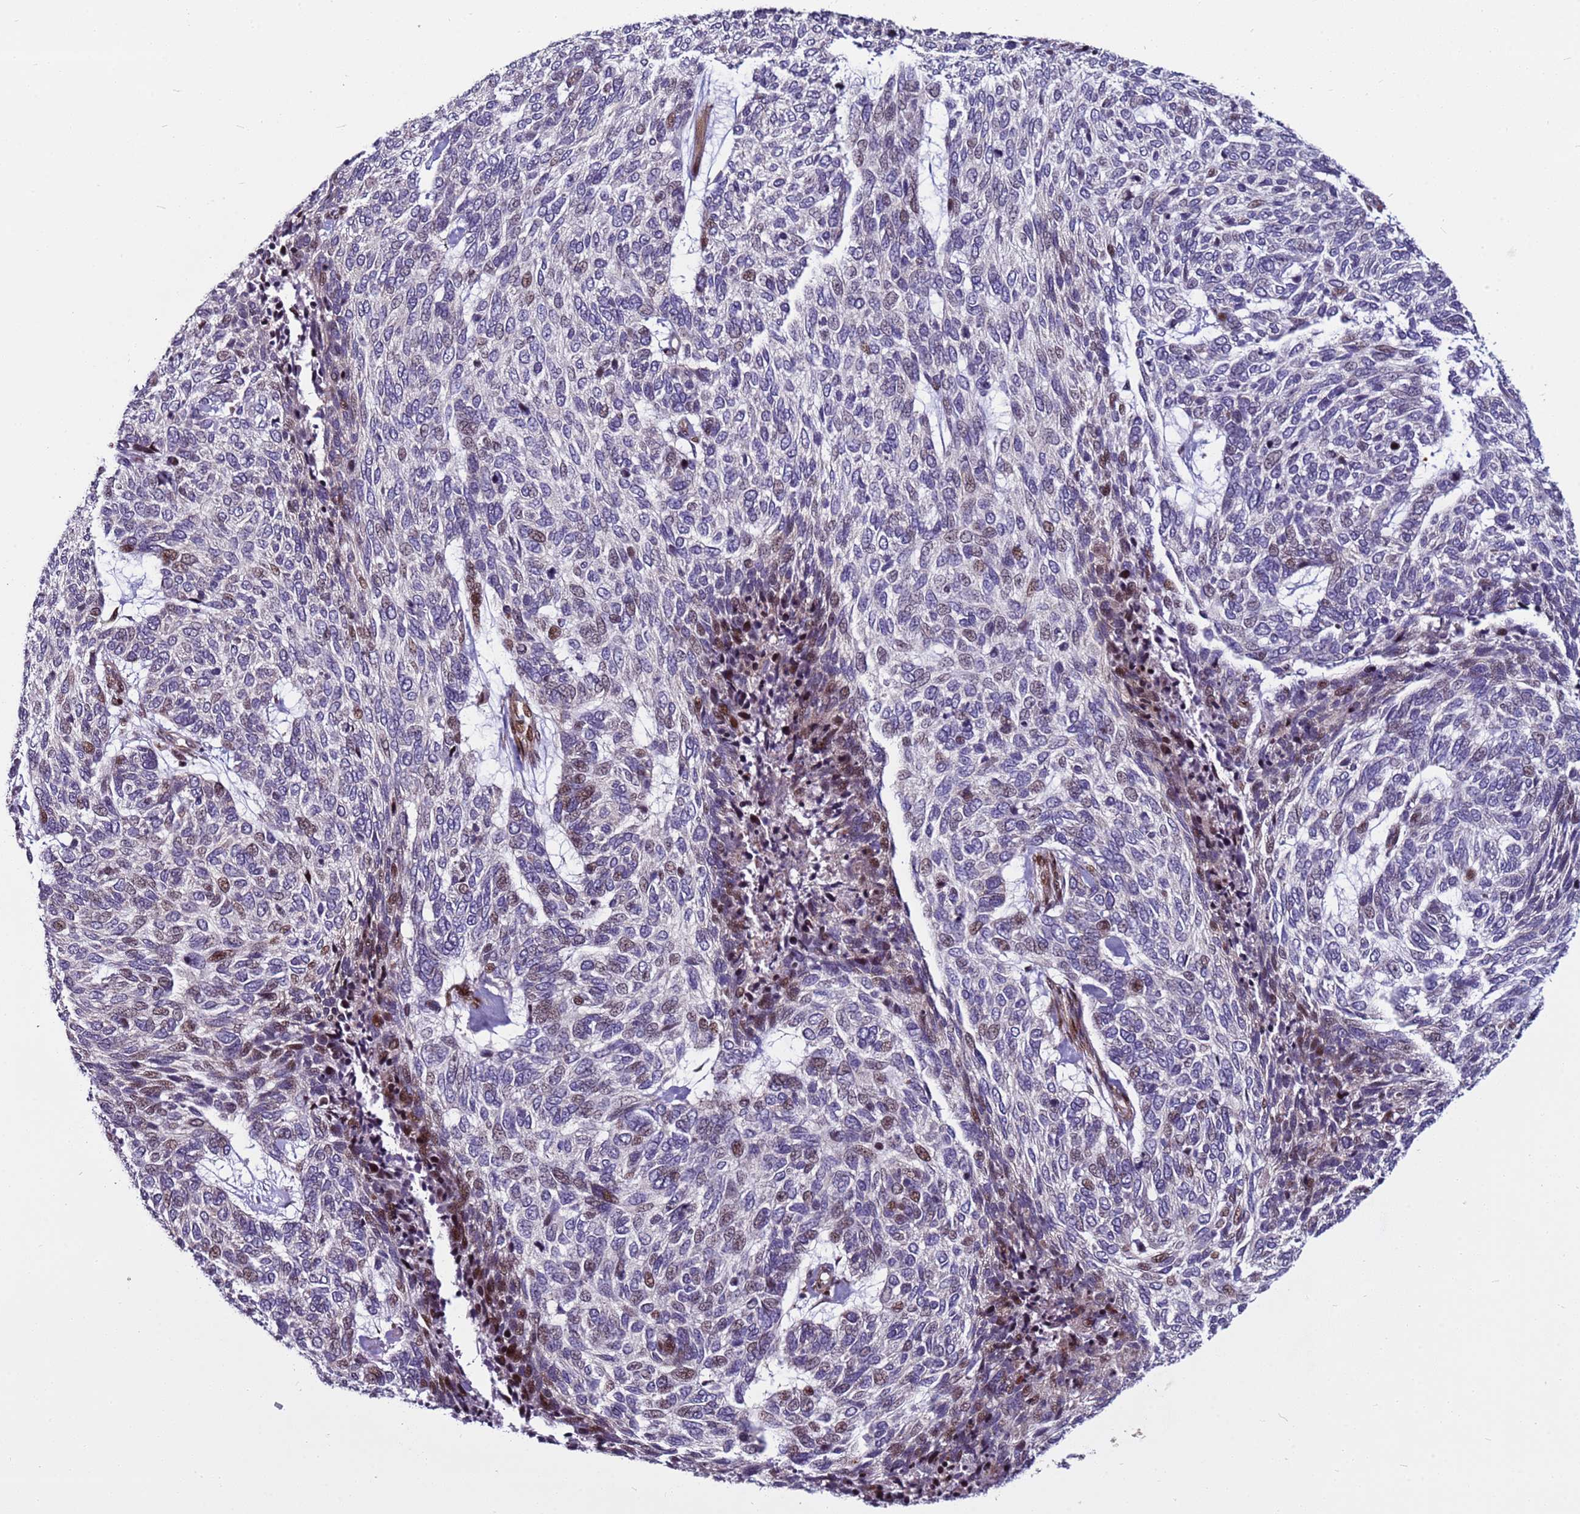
{"staining": {"intensity": "moderate", "quantity": "<25%", "location": "nuclear"}, "tissue": "skin cancer", "cell_type": "Tumor cells", "image_type": "cancer", "snomed": [{"axis": "morphology", "description": "Basal cell carcinoma"}, {"axis": "topography", "description": "Skin"}], "caption": "A brown stain labels moderate nuclear expression of a protein in basal cell carcinoma (skin) tumor cells. (DAB IHC with brightfield microscopy, high magnification).", "gene": "WBP11", "patient": {"sex": "female", "age": 65}}